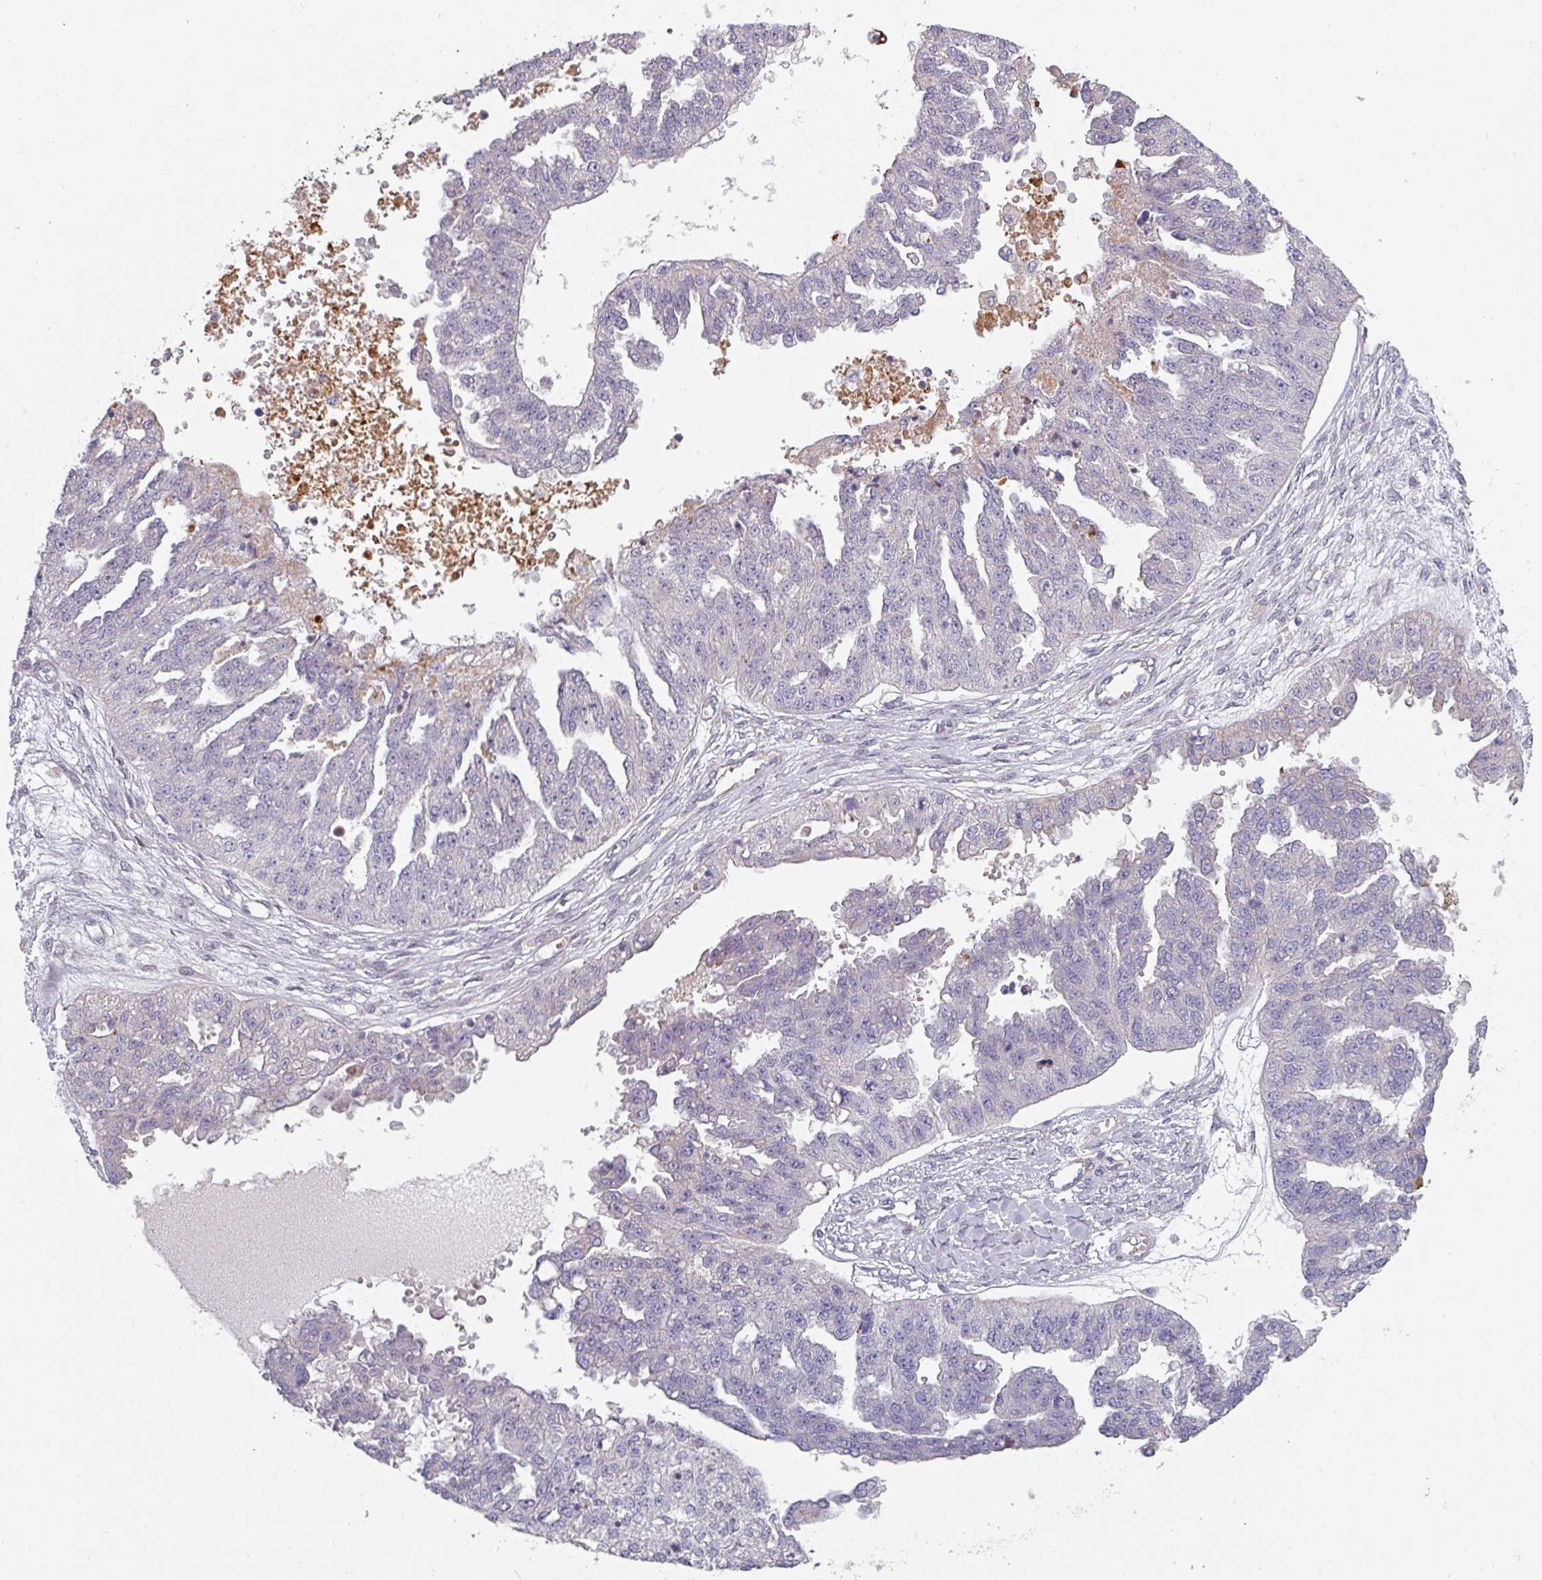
{"staining": {"intensity": "negative", "quantity": "none", "location": "none"}, "tissue": "ovarian cancer", "cell_type": "Tumor cells", "image_type": "cancer", "snomed": [{"axis": "morphology", "description": "Cystadenocarcinoma, serous, NOS"}, {"axis": "topography", "description": "Ovary"}], "caption": "This is an immunohistochemistry image of human serous cystadenocarcinoma (ovarian). There is no positivity in tumor cells.", "gene": "C4BPB", "patient": {"sex": "female", "age": 58}}